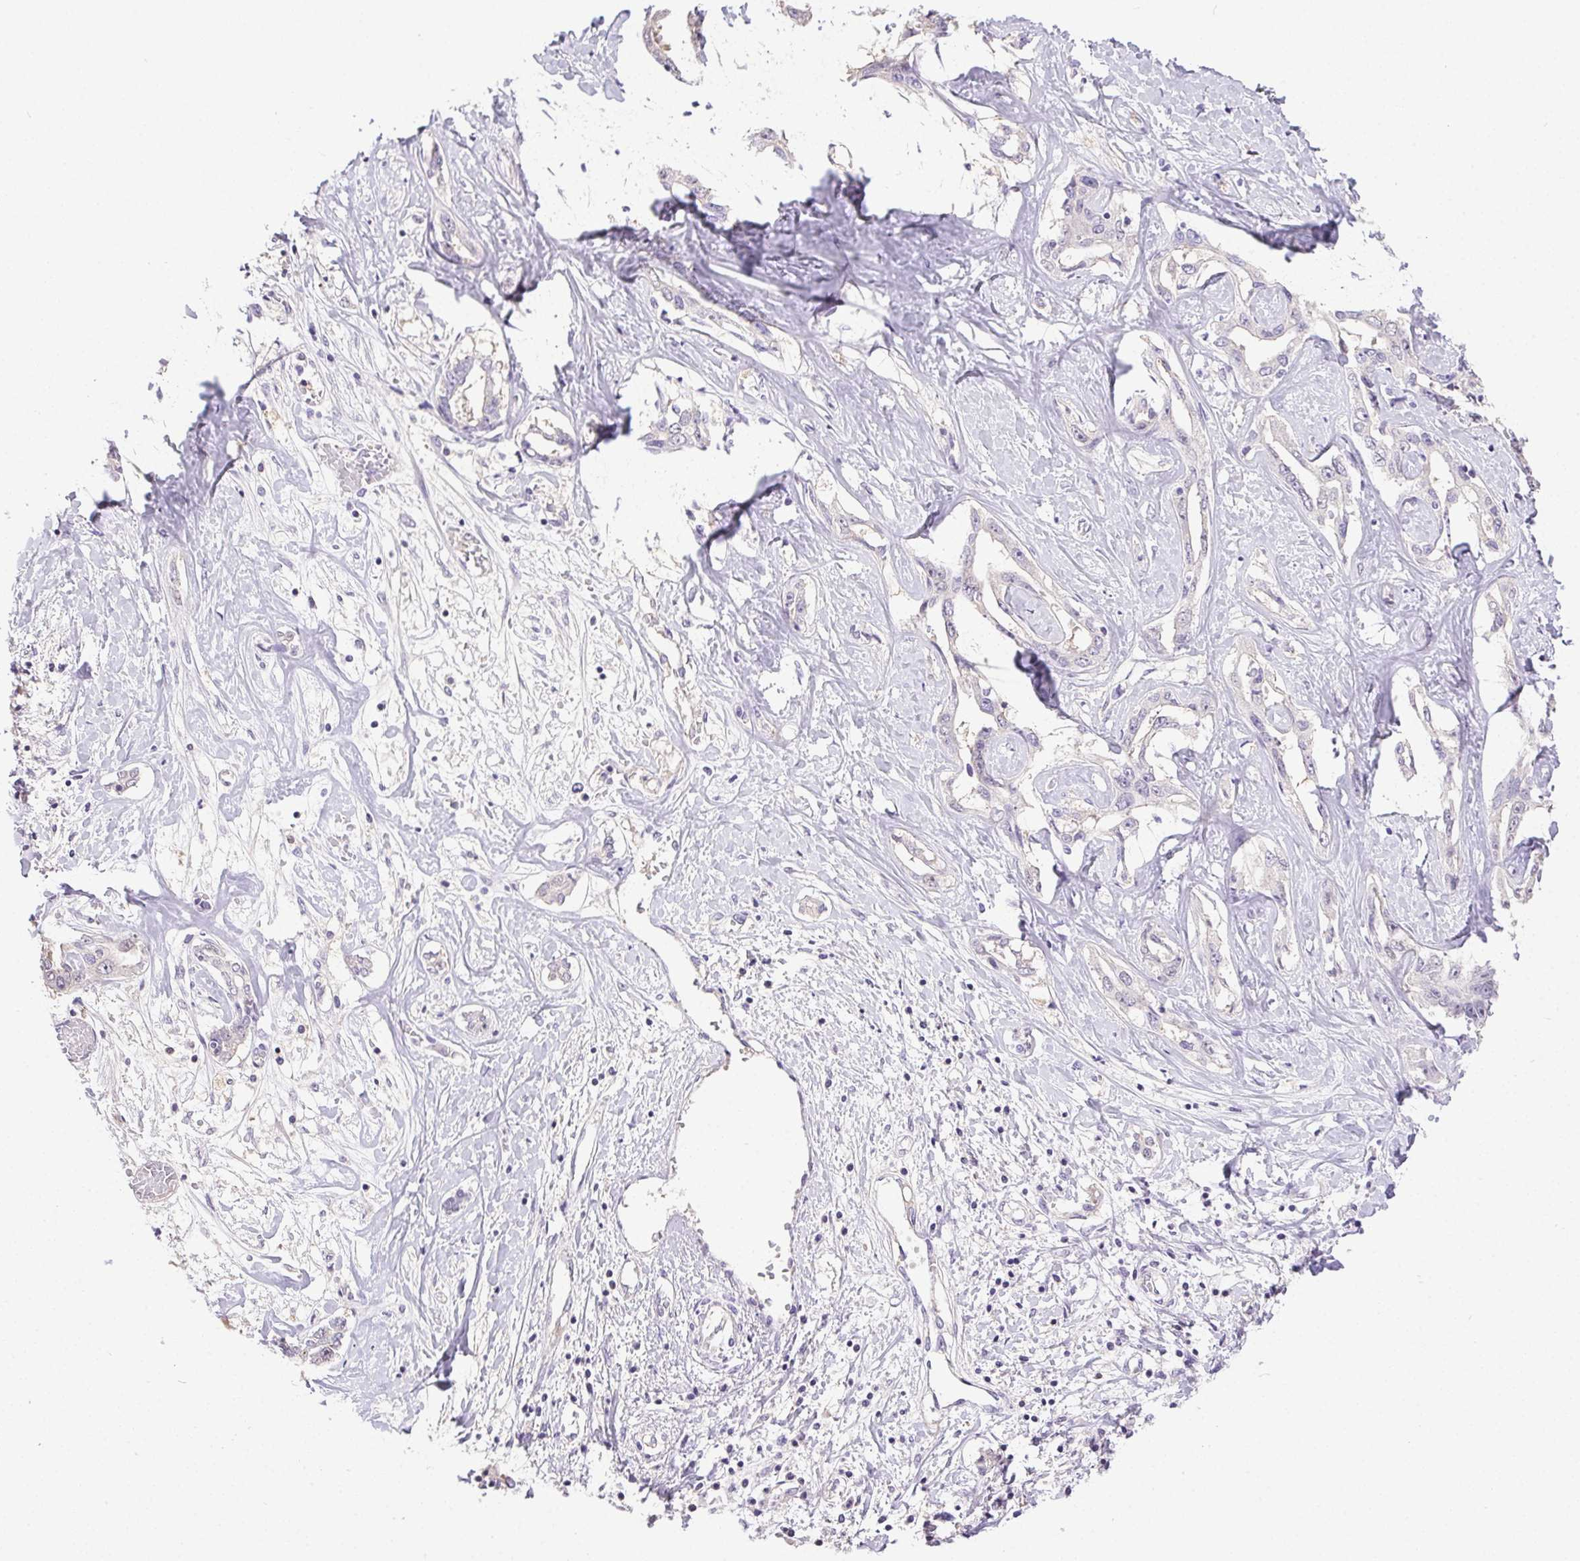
{"staining": {"intensity": "negative", "quantity": "none", "location": "none"}, "tissue": "liver cancer", "cell_type": "Tumor cells", "image_type": "cancer", "snomed": [{"axis": "morphology", "description": "Cholangiocarcinoma"}, {"axis": "topography", "description": "Liver"}], "caption": "Immunohistochemical staining of human liver cancer exhibits no significant positivity in tumor cells.", "gene": "SYCE2", "patient": {"sex": "male", "age": 59}}